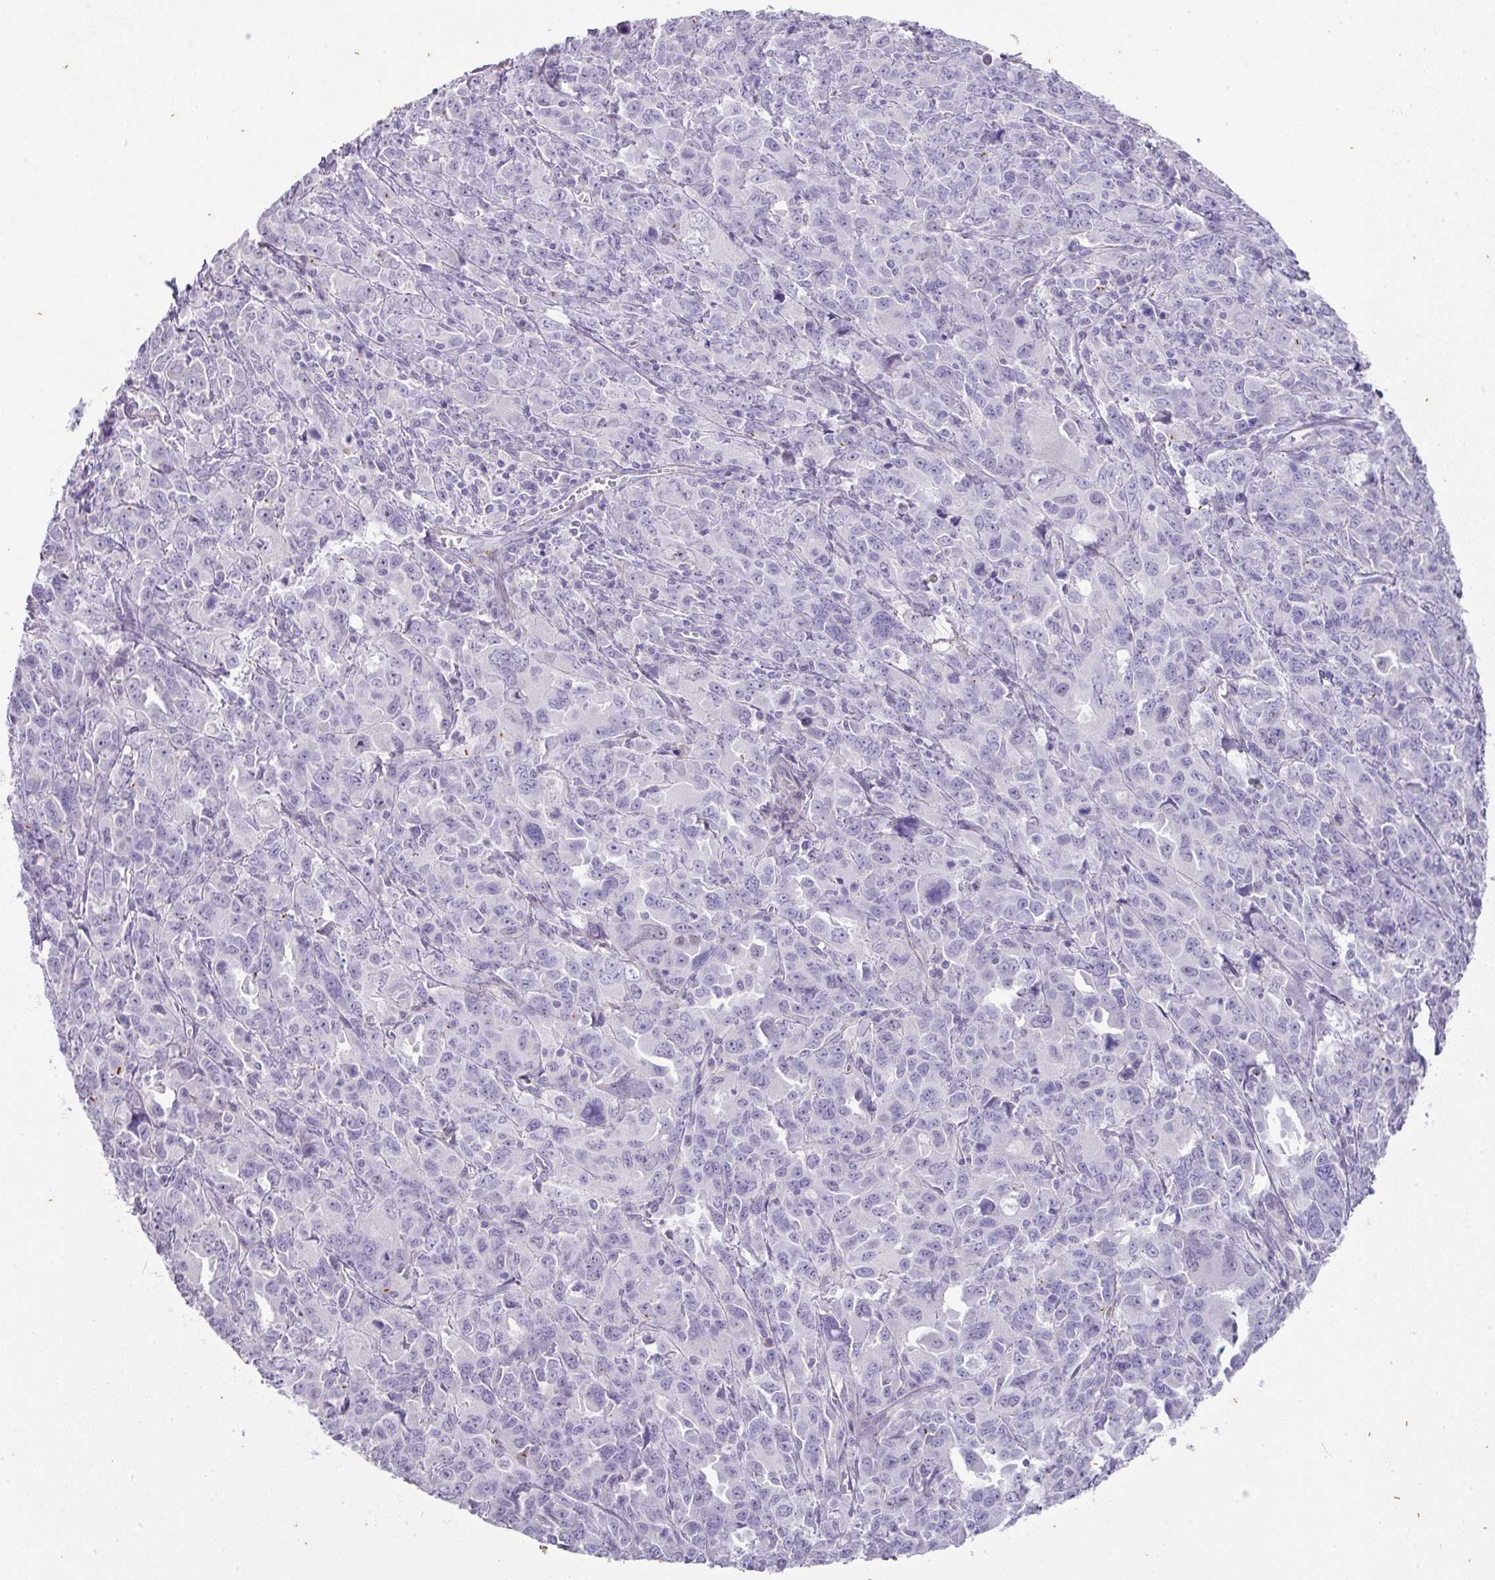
{"staining": {"intensity": "negative", "quantity": "none", "location": "none"}, "tissue": "ovarian cancer", "cell_type": "Tumor cells", "image_type": "cancer", "snomed": [{"axis": "morphology", "description": "Adenocarcinoma, NOS"}, {"axis": "morphology", "description": "Carcinoma, endometroid"}, {"axis": "topography", "description": "Ovary"}], "caption": "DAB (3,3'-diaminobenzidine) immunohistochemical staining of ovarian cancer displays no significant positivity in tumor cells.", "gene": "OR52N1", "patient": {"sex": "female", "age": 72}}